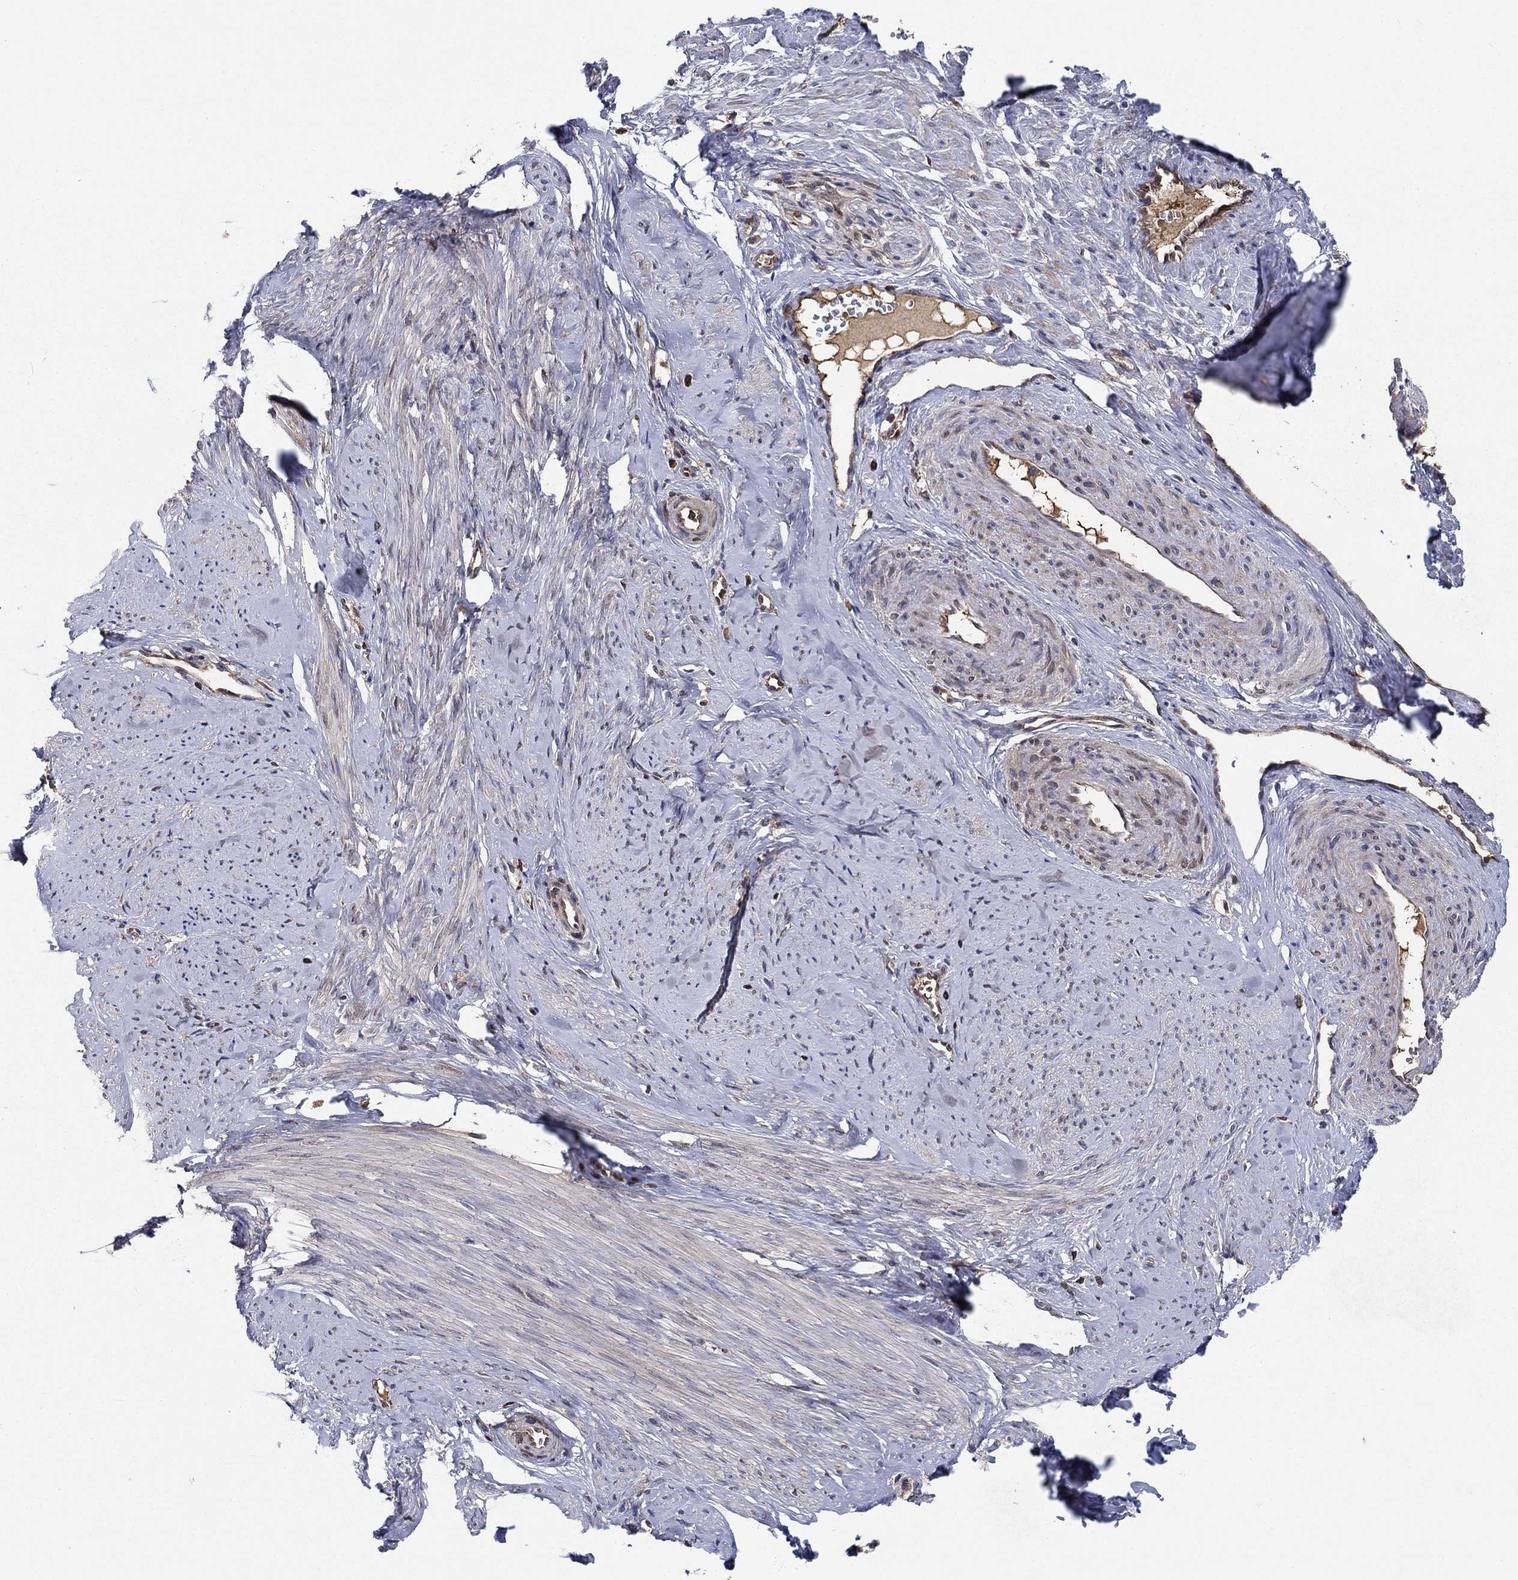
{"staining": {"intensity": "weak", "quantity": "25%-75%", "location": "cytoplasmic/membranous"}, "tissue": "smooth muscle", "cell_type": "Smooth muscle cells", "image_type": "normal", "snomed": [{"axis": "morphology", "description": "Normal tissue, NOS"}, {"axis": "topography", "description": "Smooth muscle"}], "caption": "IHC of normal human smooth muscle exhibits low levels of weak cytoplasmic/membranous expression in approximately 25%-75% of smooth muscle cells. The staining was performed using DAB to visualize the protein expression in brown, while the nuclei were stained in blue with hematoxylin (Magnification: 20x).", "gene": "AGFG2", "patient": {"sex": "female", "age": 48}}